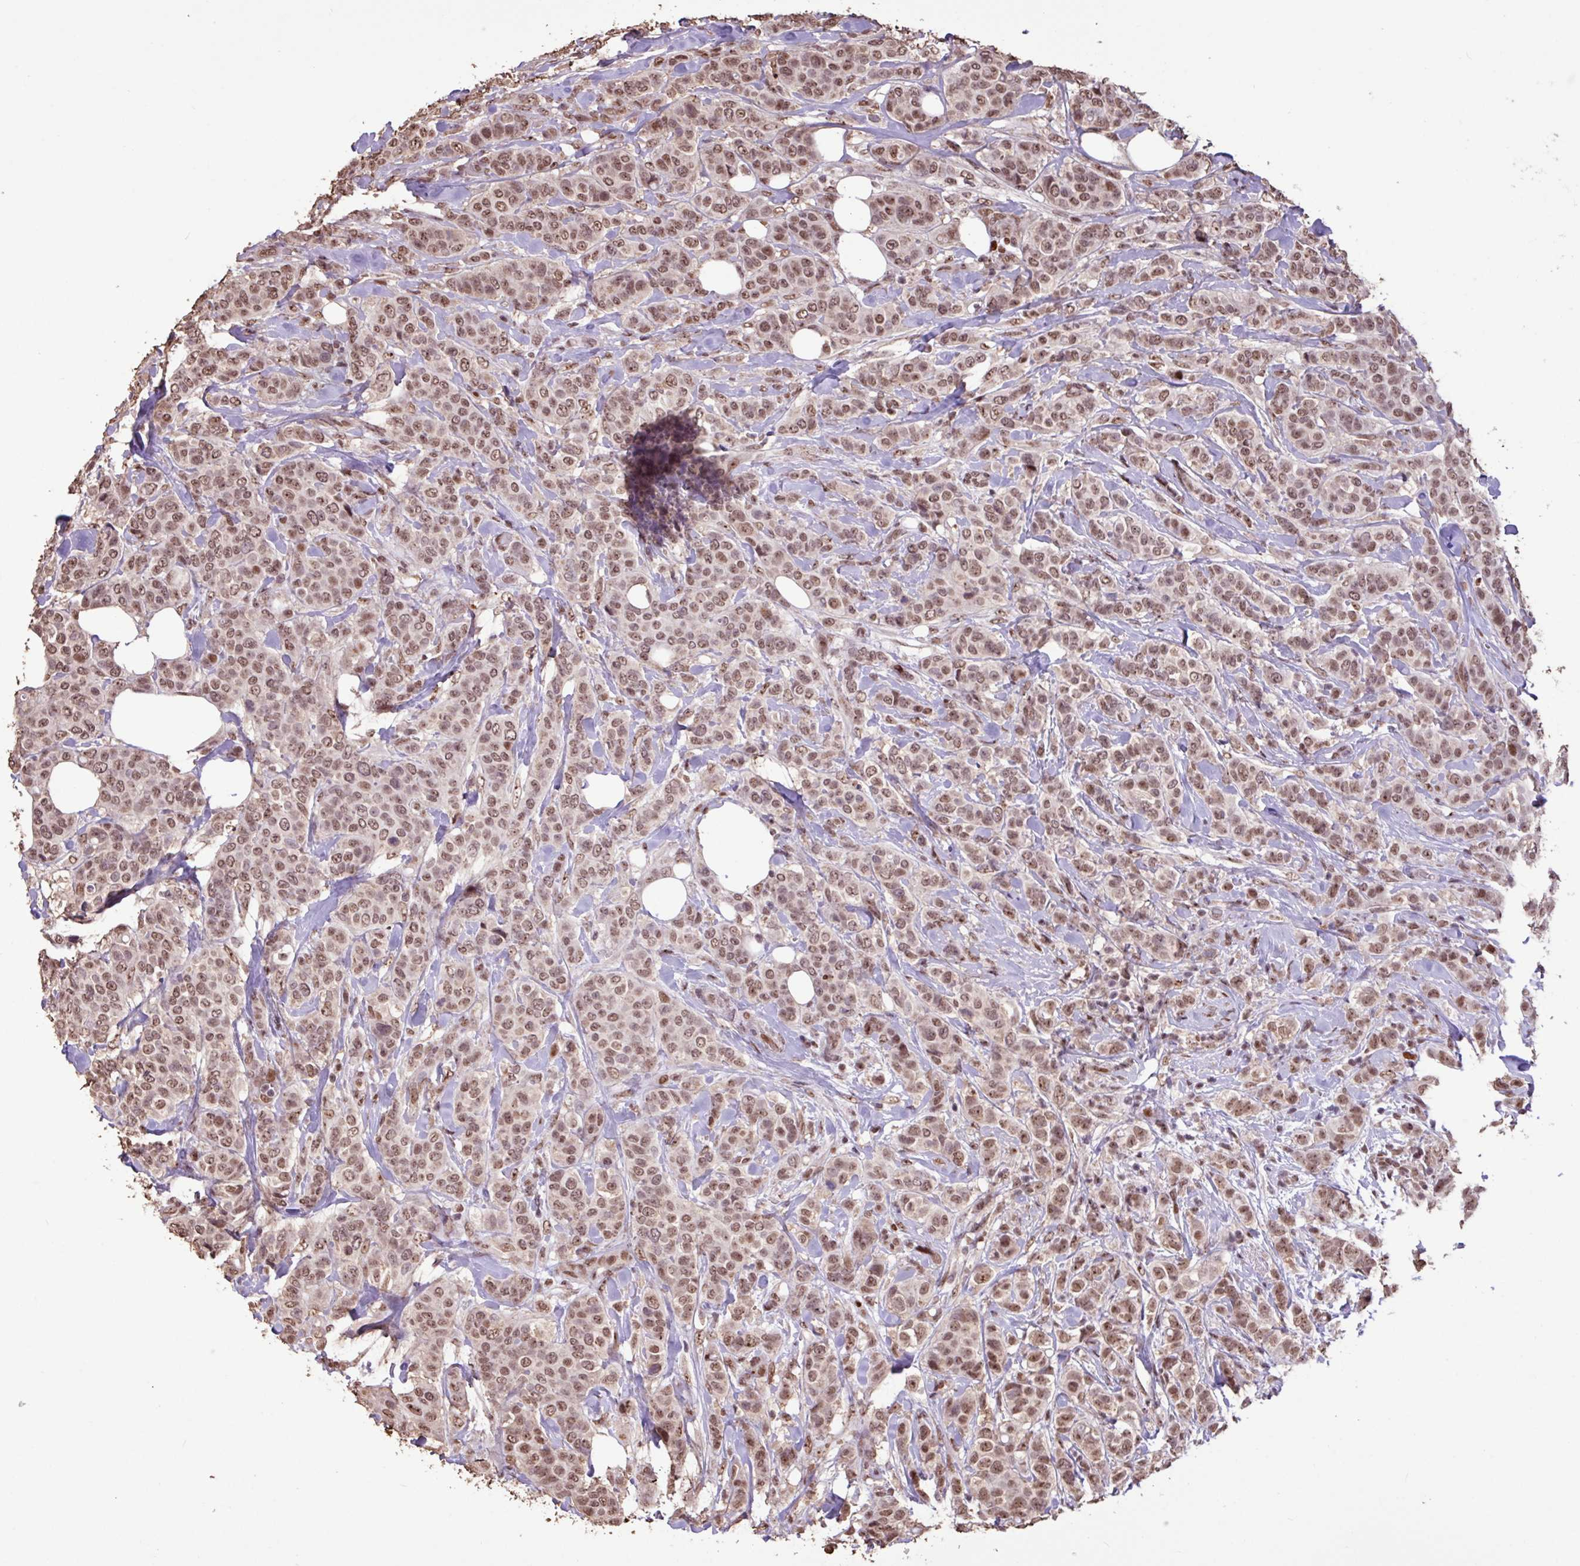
{"staining": {"intensity": "moderate", "quantity": ">75%", "location": "nuclear"}, "tissue": "breast cancer", "cell_type": "Tumor cells", "image_type": "cancer", "snomed": [{"axis": "morphology", "description": "Lobular carcinoma"}, {"axis": "topography", "description": "Breast"}], "caption": "Immunohistochemical staining of human lobular carcinoma (breast) displays moderate nuclear protein expression in approximately >75% of tumor cells.", "gene": "ZNF709", "patient": {"sex": "female", "age": 51}}